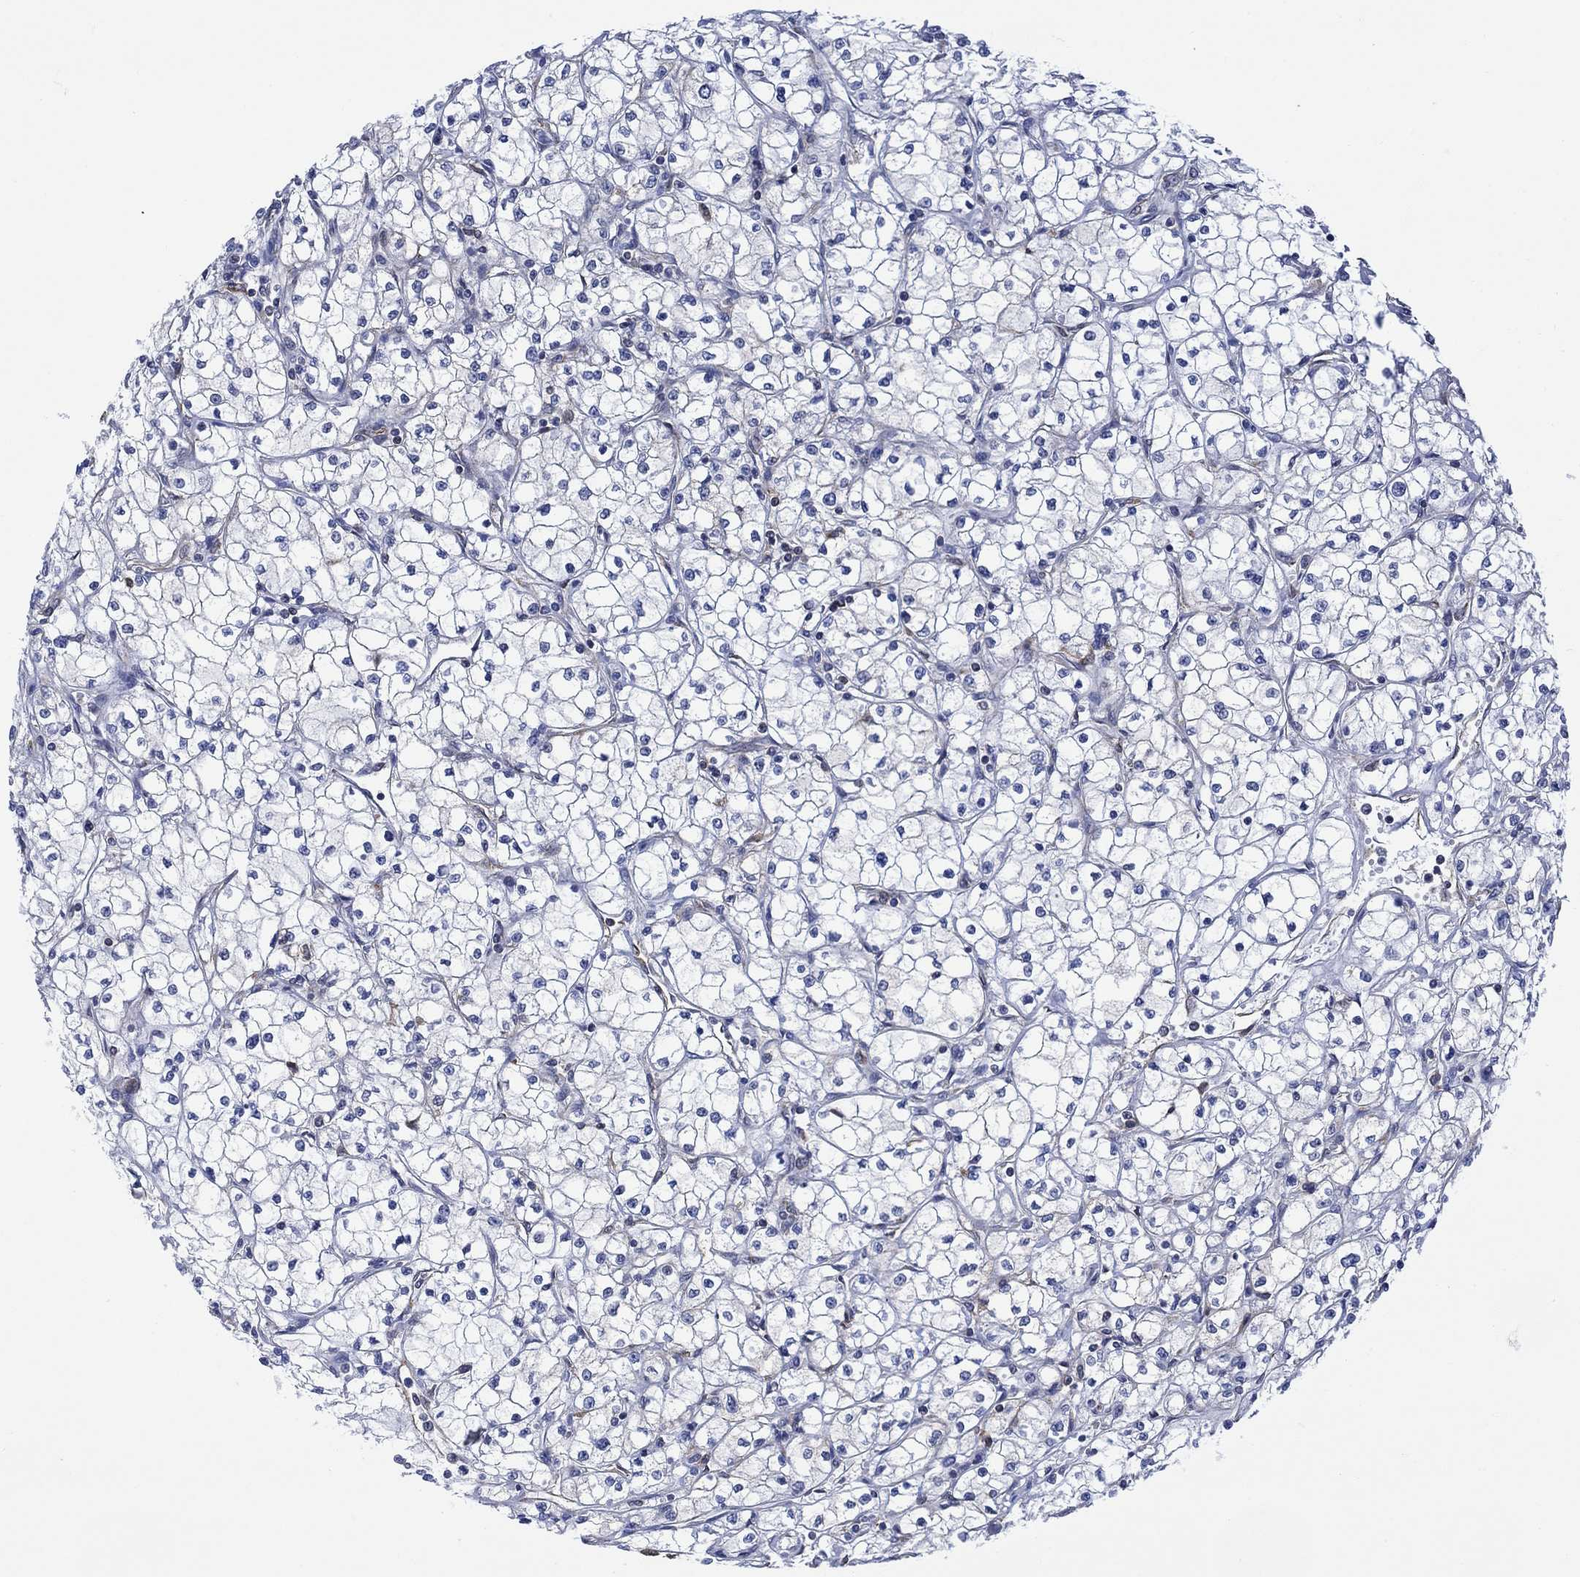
{"staining": {"intensity": "negative", "quantity": "none", "location": "none"}, "tissue": "renal cancer", "cell_type": "Tumor cells", "image_type": "cancer", "snomed": [{"axis": "morphology", "description": "Adenocarcinoma, NOS"}, {"axis": "topography", "description": "Kidney"}], "caption": "This is a histopathology image of immunohistochemistry (IHC) staining of adenocarcinoma (renal), which shows no staining in tumor cells.", "gene": "GBP5", "patient": {"sex": "male", "age": 67}}